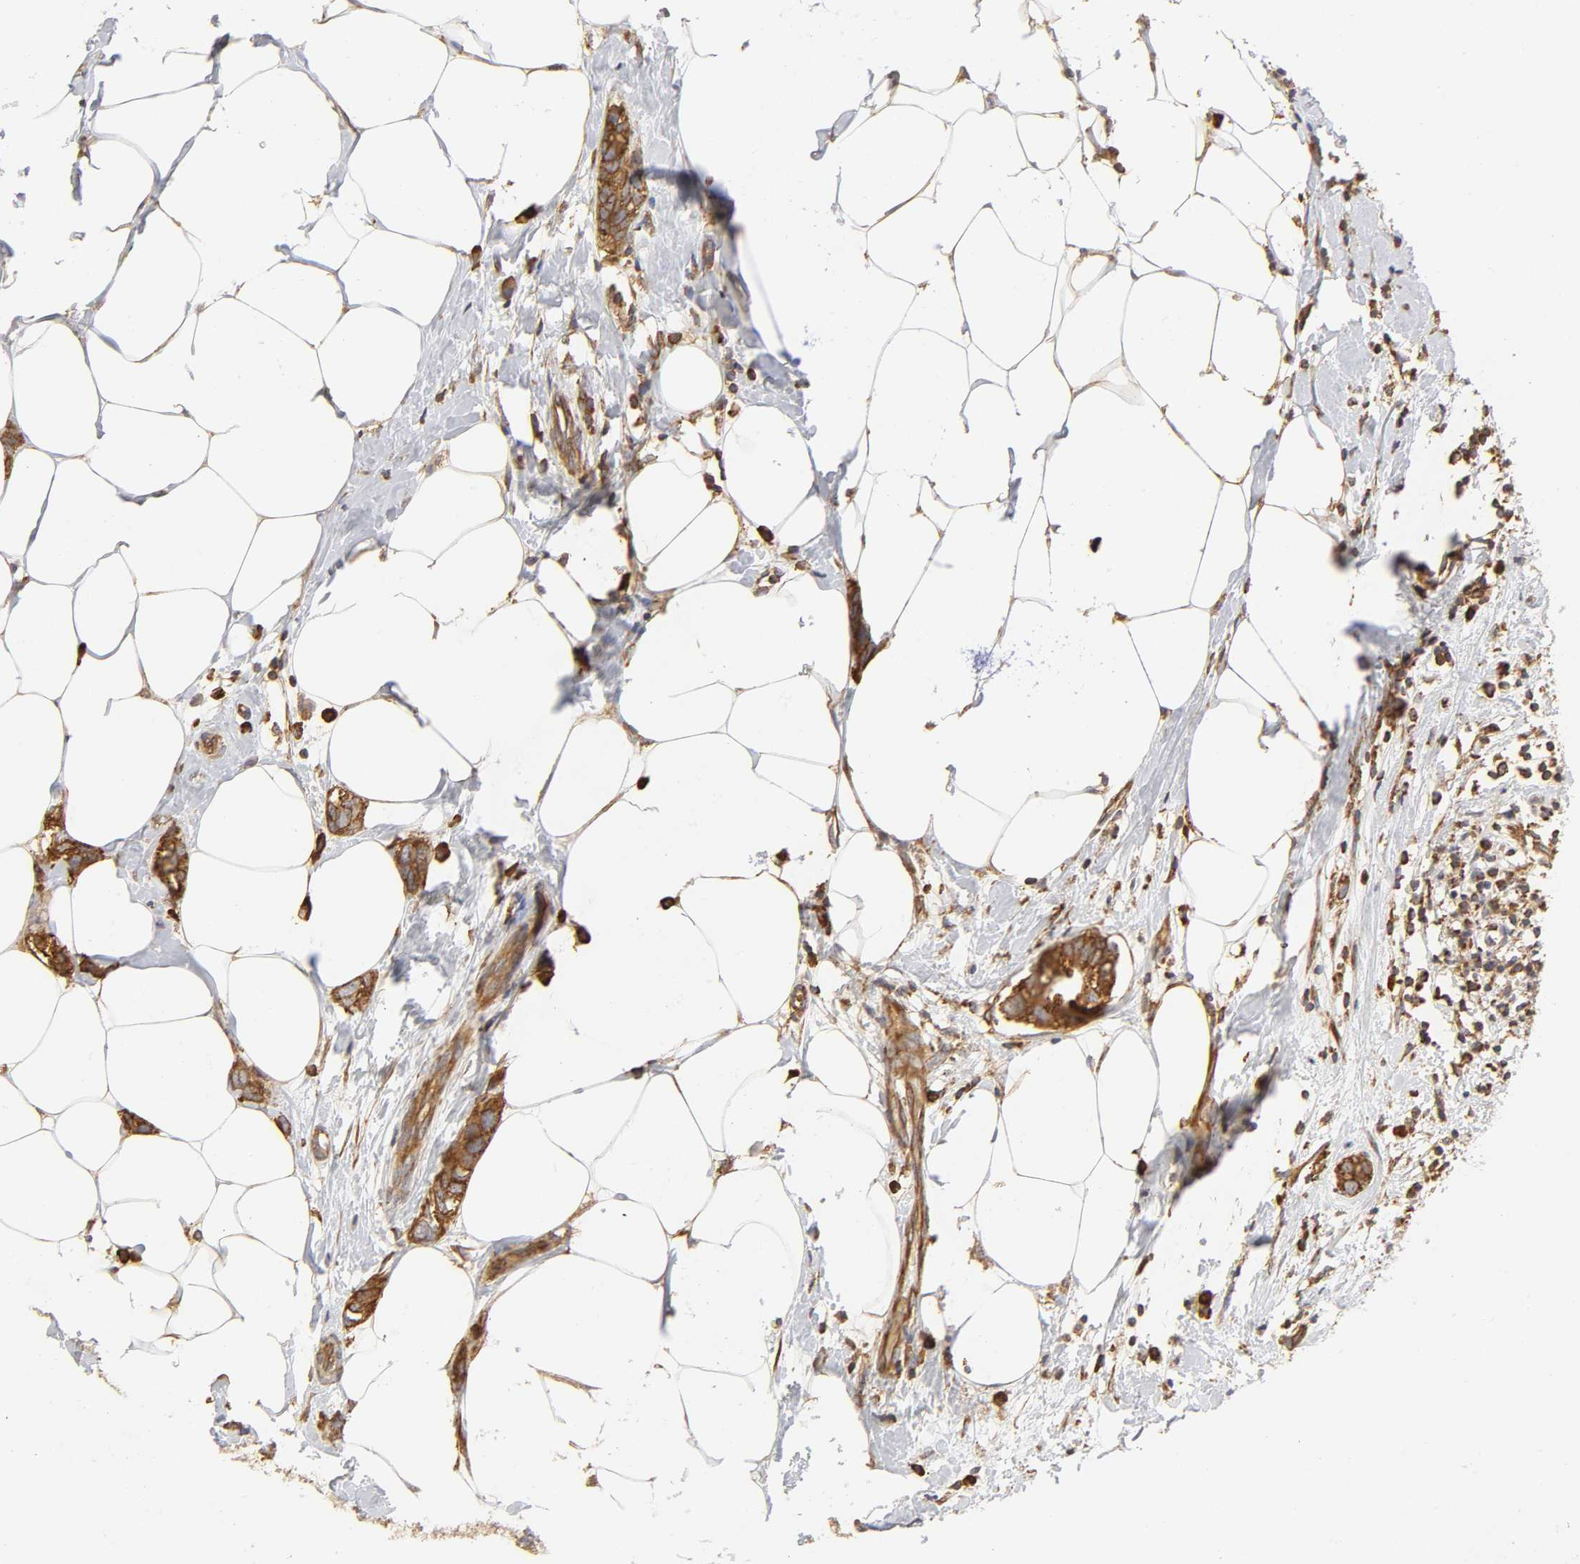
{"staining": {"intensity": "strong", "quantity": ">75%", "location": "cytoplasmic/membranous"}, "tissue": "breast cancer", "cell_type": "Tumor cells", "image_type": "cancer", "snomed": [{"axis": "morphology", "description": "Normal tissue, NOS"}, {"axis": "morphology", "description": "Duct carcinoma"}, {"axis": "topography", "description": "Breast"}], "caption": "Breast cancer tissue exhibits strong cytoplasmic/membranous positivity in about >75% of tumor cells, visualized by immunohistochemistry.", "gene": "RPL14", "patient": {"sex": "female", "age": 50}}